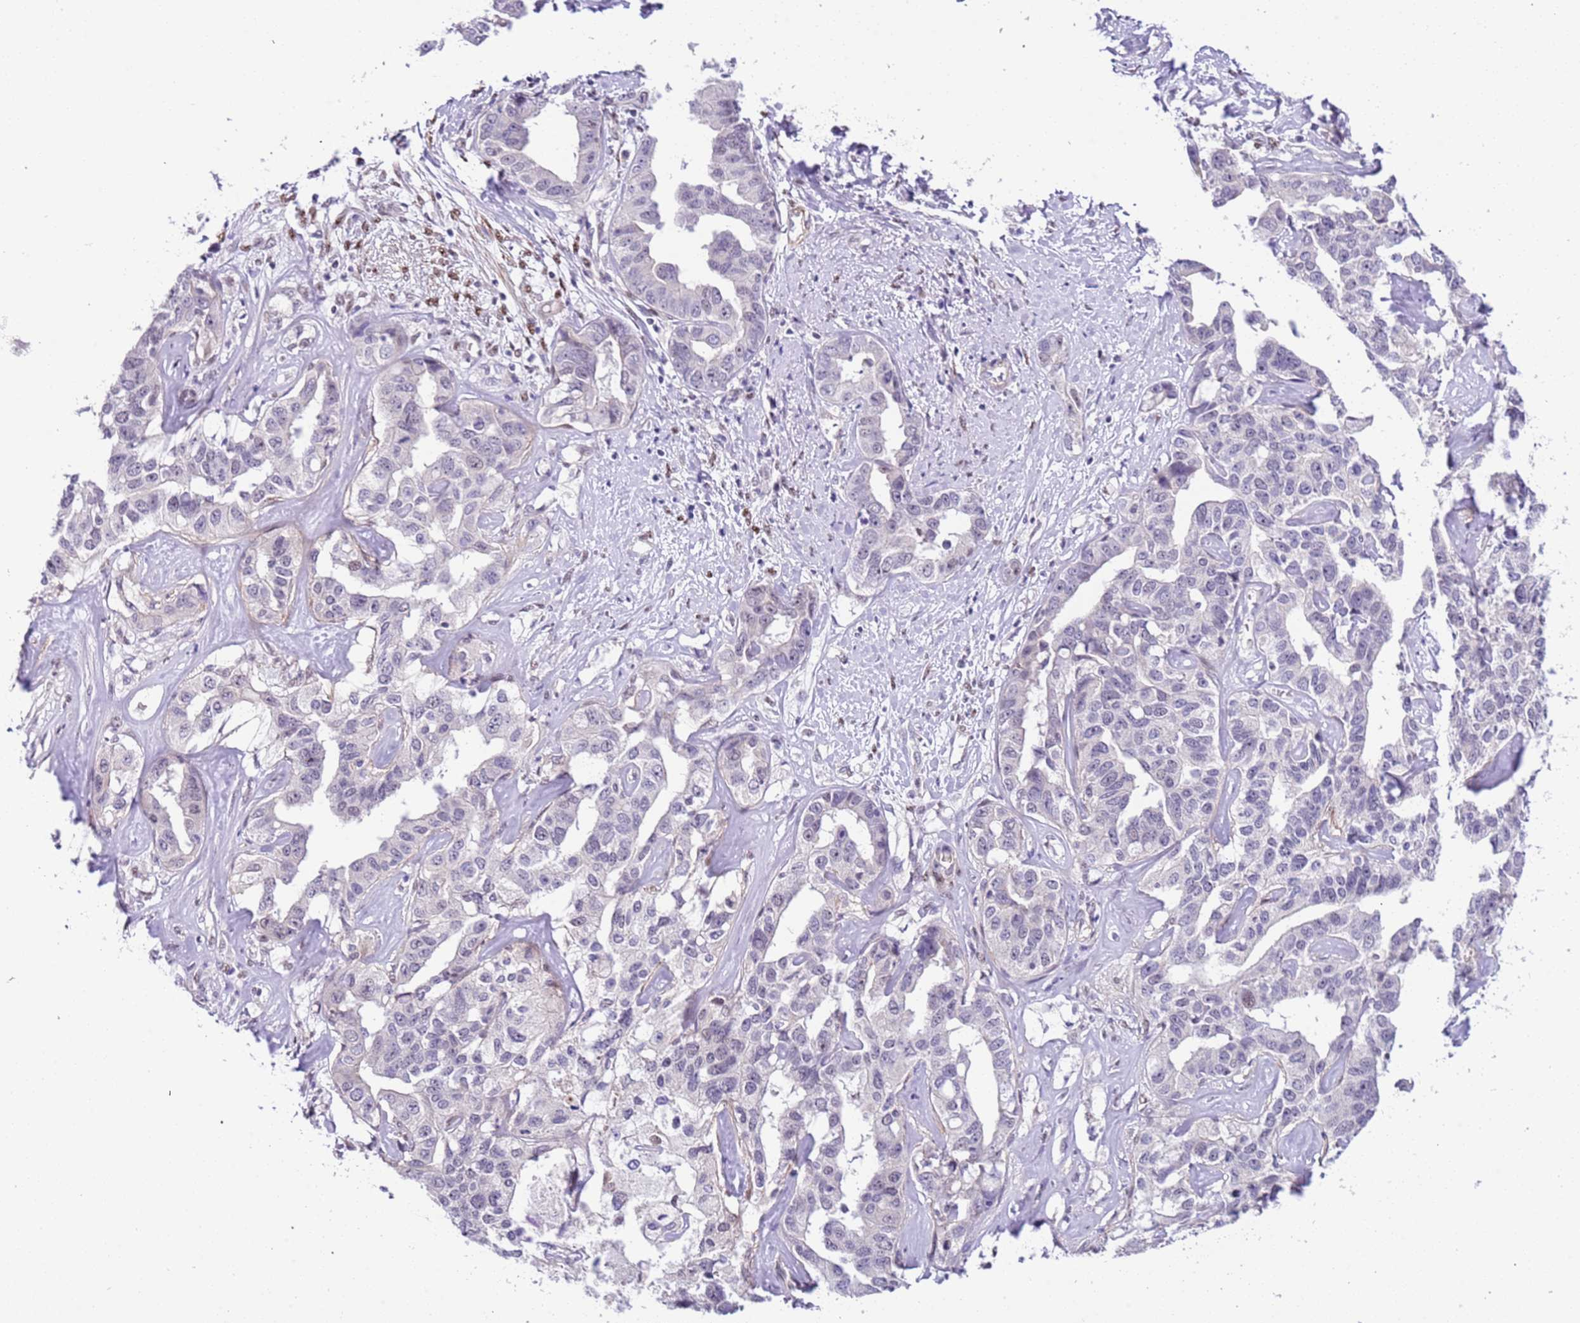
{"staining": {"intensity": "negative", "quantity": "none", "location": "none"}, "tissue": "liver cancer", "cell_type": "Tumor cells", "image_type": "cancer", "snomed": [{"axis": "morphology", "description": "Cholangiocarcinoma"}, {"axis": "topography", "description": "Liver"}], "caption": "Tumor cells show no significant protein expression in liver cancer.", "gene": "PLEKHH1", "patient": {"sex": "male", "age": 59}}